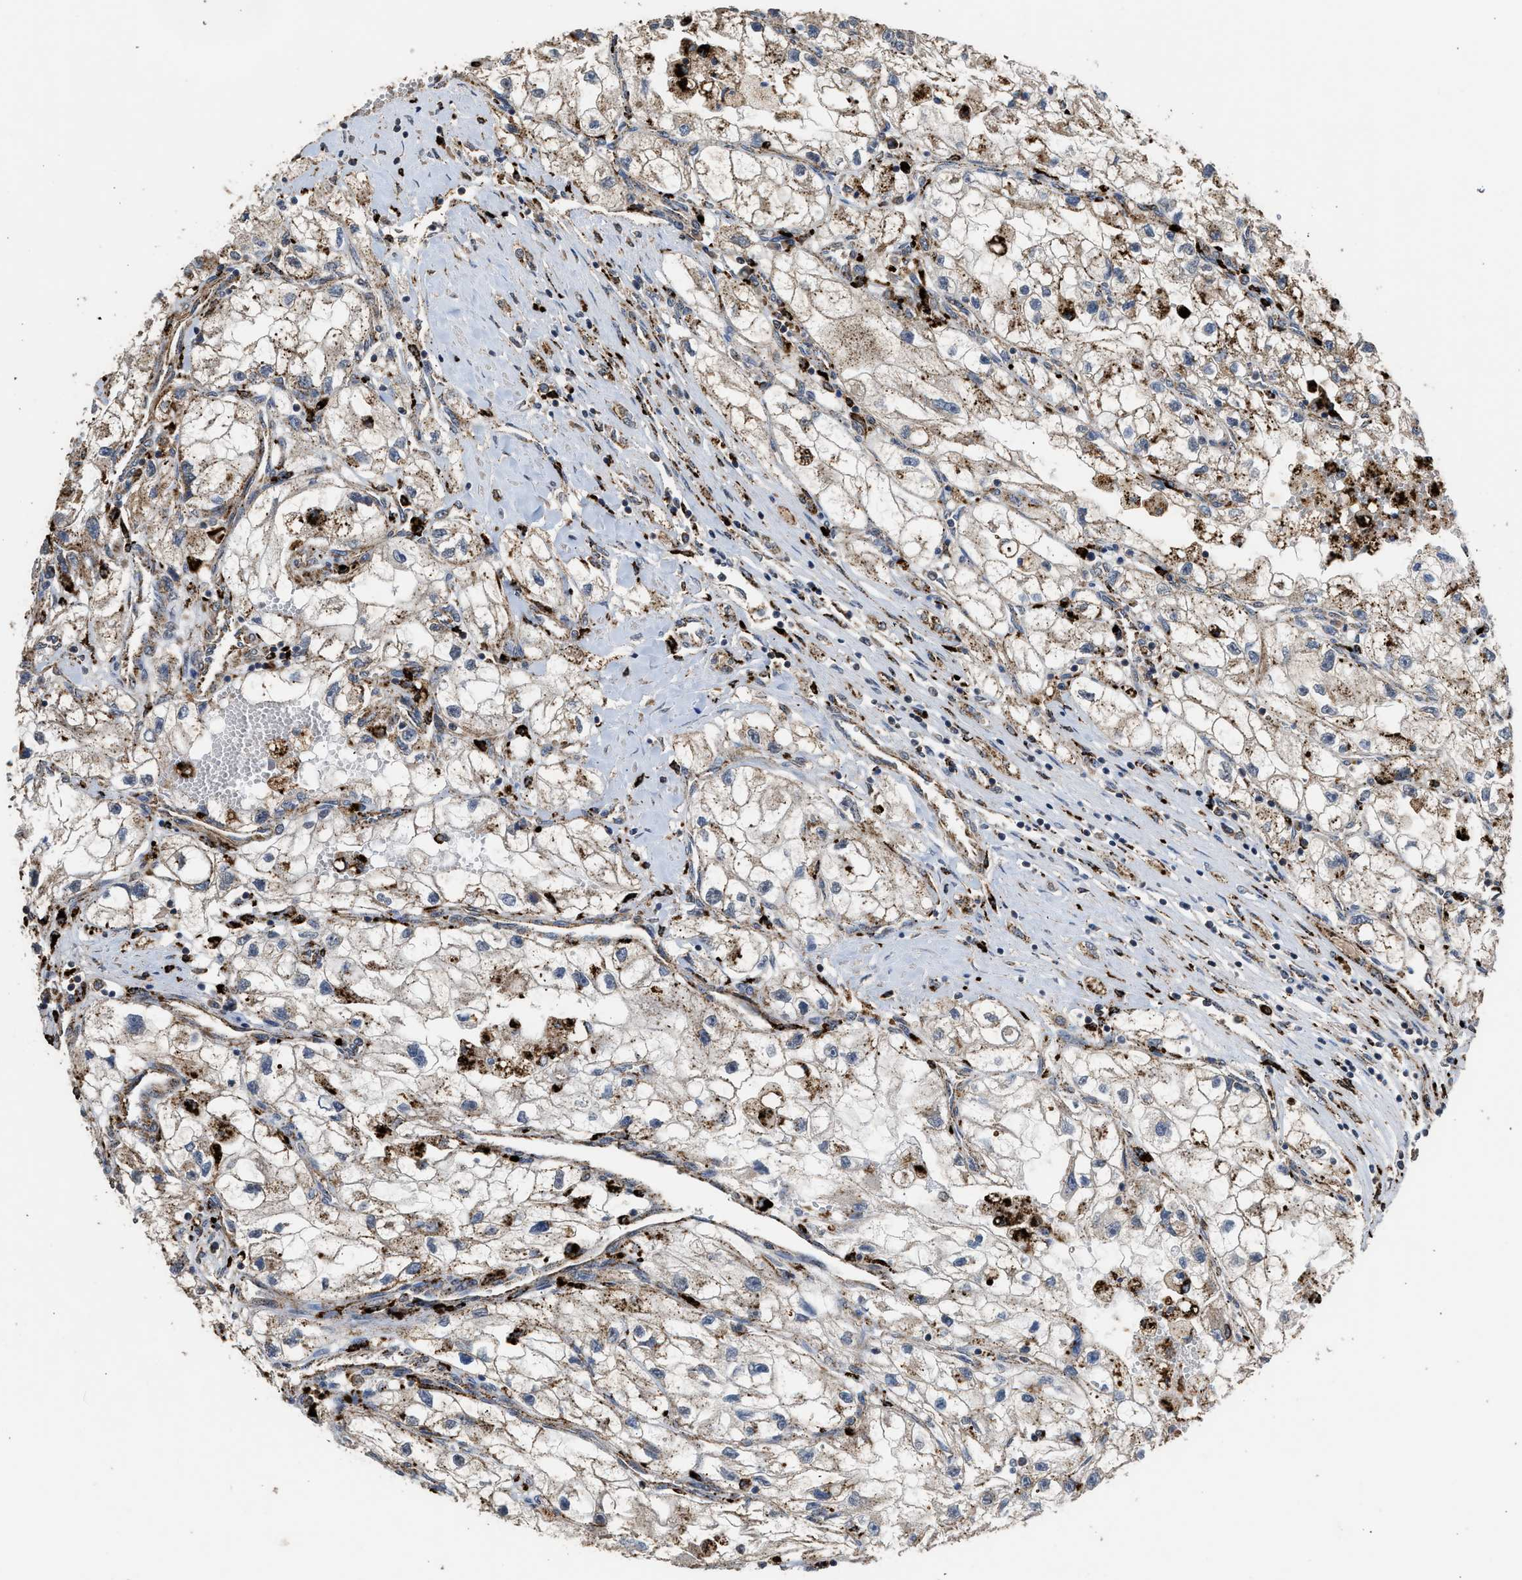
{"staining": {"intensity": "weak", "quantity": "25%-75%", "location": "cytoplasmic/membranous"}, "tissue": "renal cancer", "cell_type": "Tumor cells", "image_type": "cancer", "snomed": [{"axis": "morphology", "description": "Adenocarcinoma, NOS"}, {"axis": "topography", "description": "Kidney"}], "caption": "Immunohistochemical staining of renal cancer (adenocarcinoma) displays weak cytoplasmic/membranous protein staining in about 25%-75% of tumor cells.", "gene": "CTSV", "patient": {"sex": "female", "age": 70}}